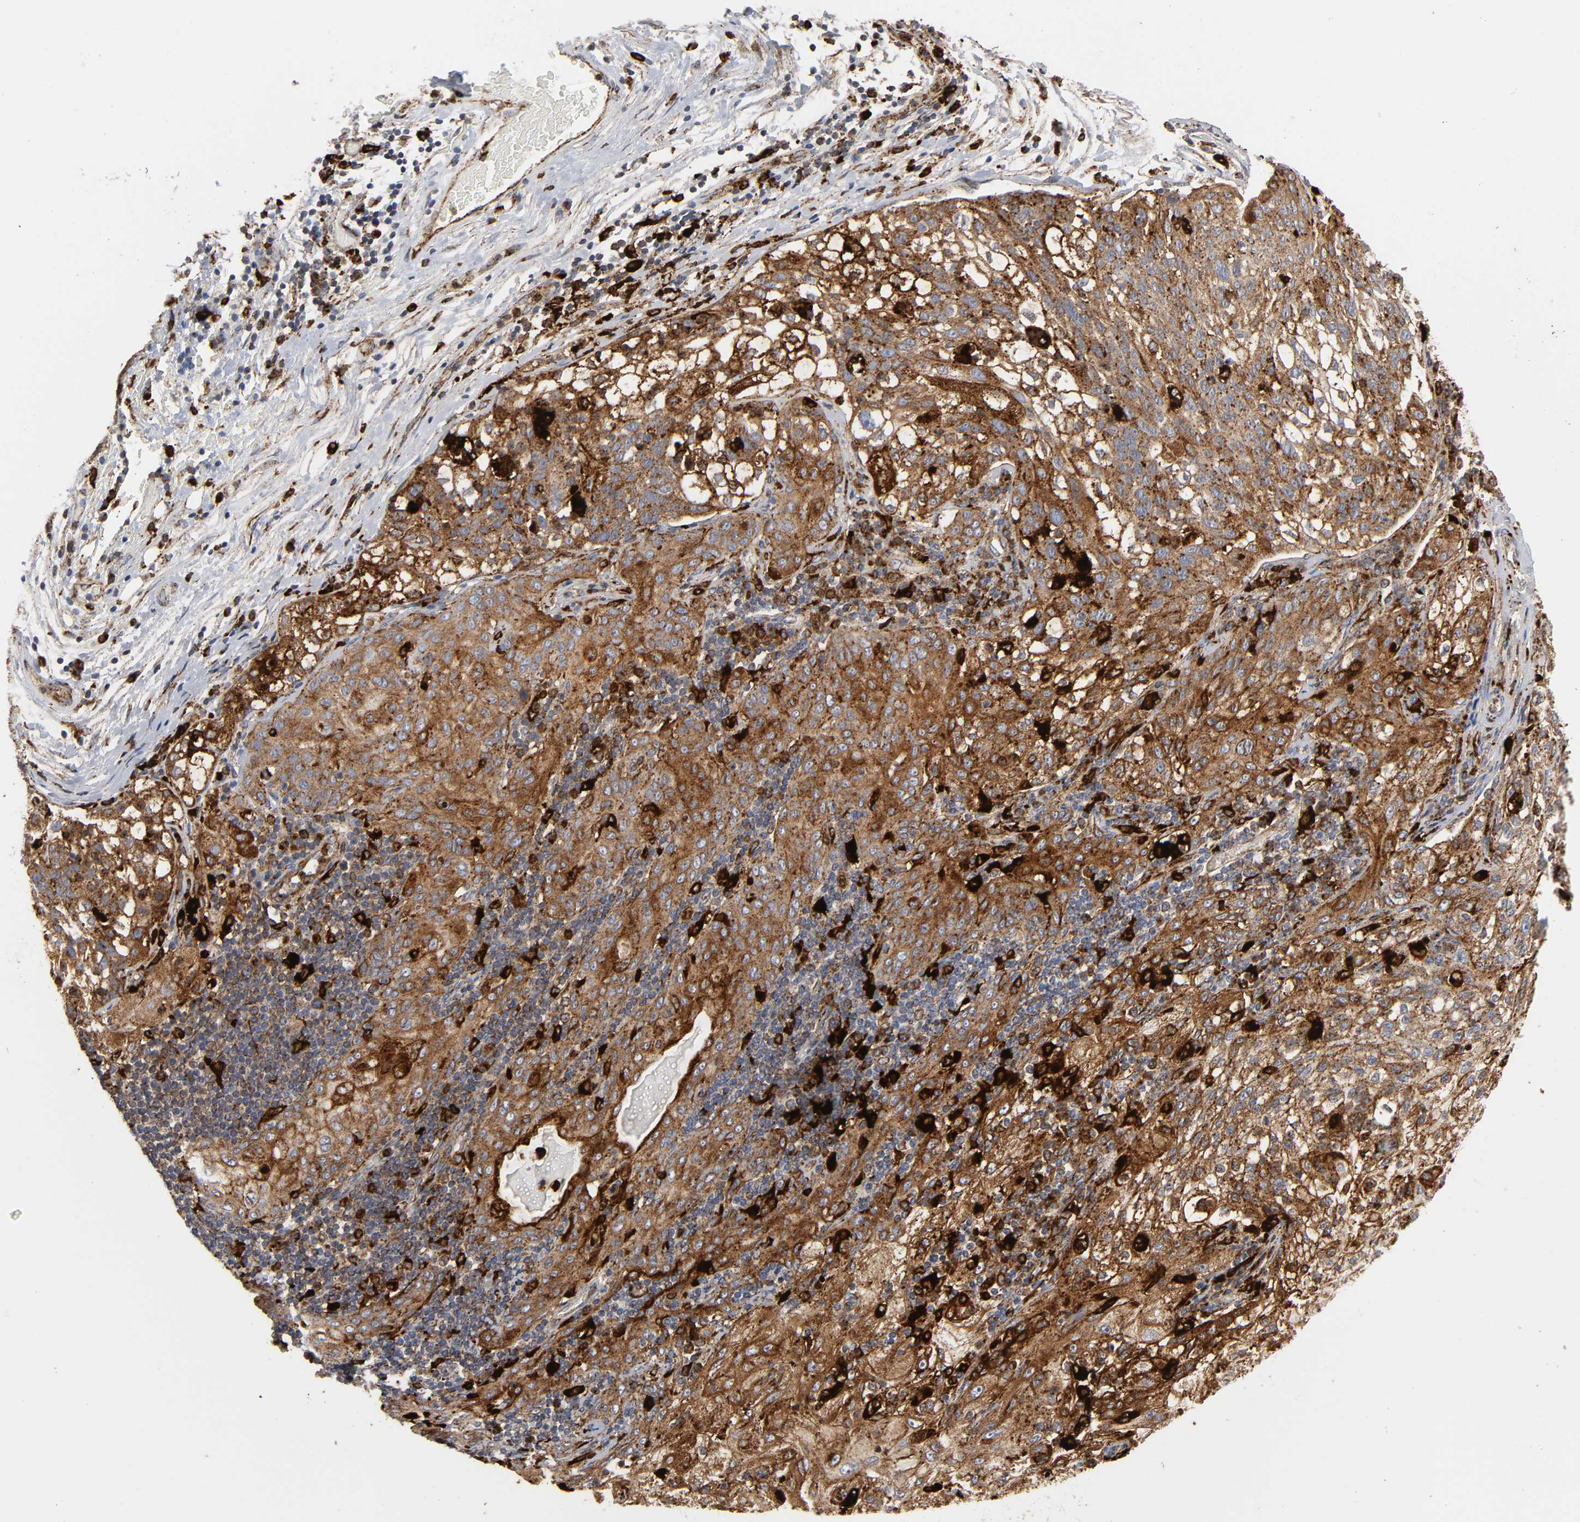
{"staining": {"intensity": "moderate", "quantity": ">75%", "location": "cytoplasmic/membranous"}, "tissue": "lung cancer", "cell_type": "Tumor cells", "image_type": "cancer", "snomed": [{"axis": "morphology", "description": "Inflammation, NOS"}, {"axis": "morphology", "description": "Squamous cell carcinoma, NOS"}, {"axis": "topography", "description": "Lymph node"}, {"axis": "topography", "description": "Soft tissue"}, {"axis": "topography", "description": "Lung"}], "caption": "The image exhibits immunohistochemical staining of lung cancer (squamous cell carcinoma). There is moderate cytoplasmic/membranous expression is identified in approximately >75% of tumor cells. (Stains: DAB (3,3'-diaminobenzidine) in brown, nuclei in blue, Microscopy: brightfield microscopy at high magnification).", "gene": "PSAP", "patient": {"sex": "male", "age": 66}}